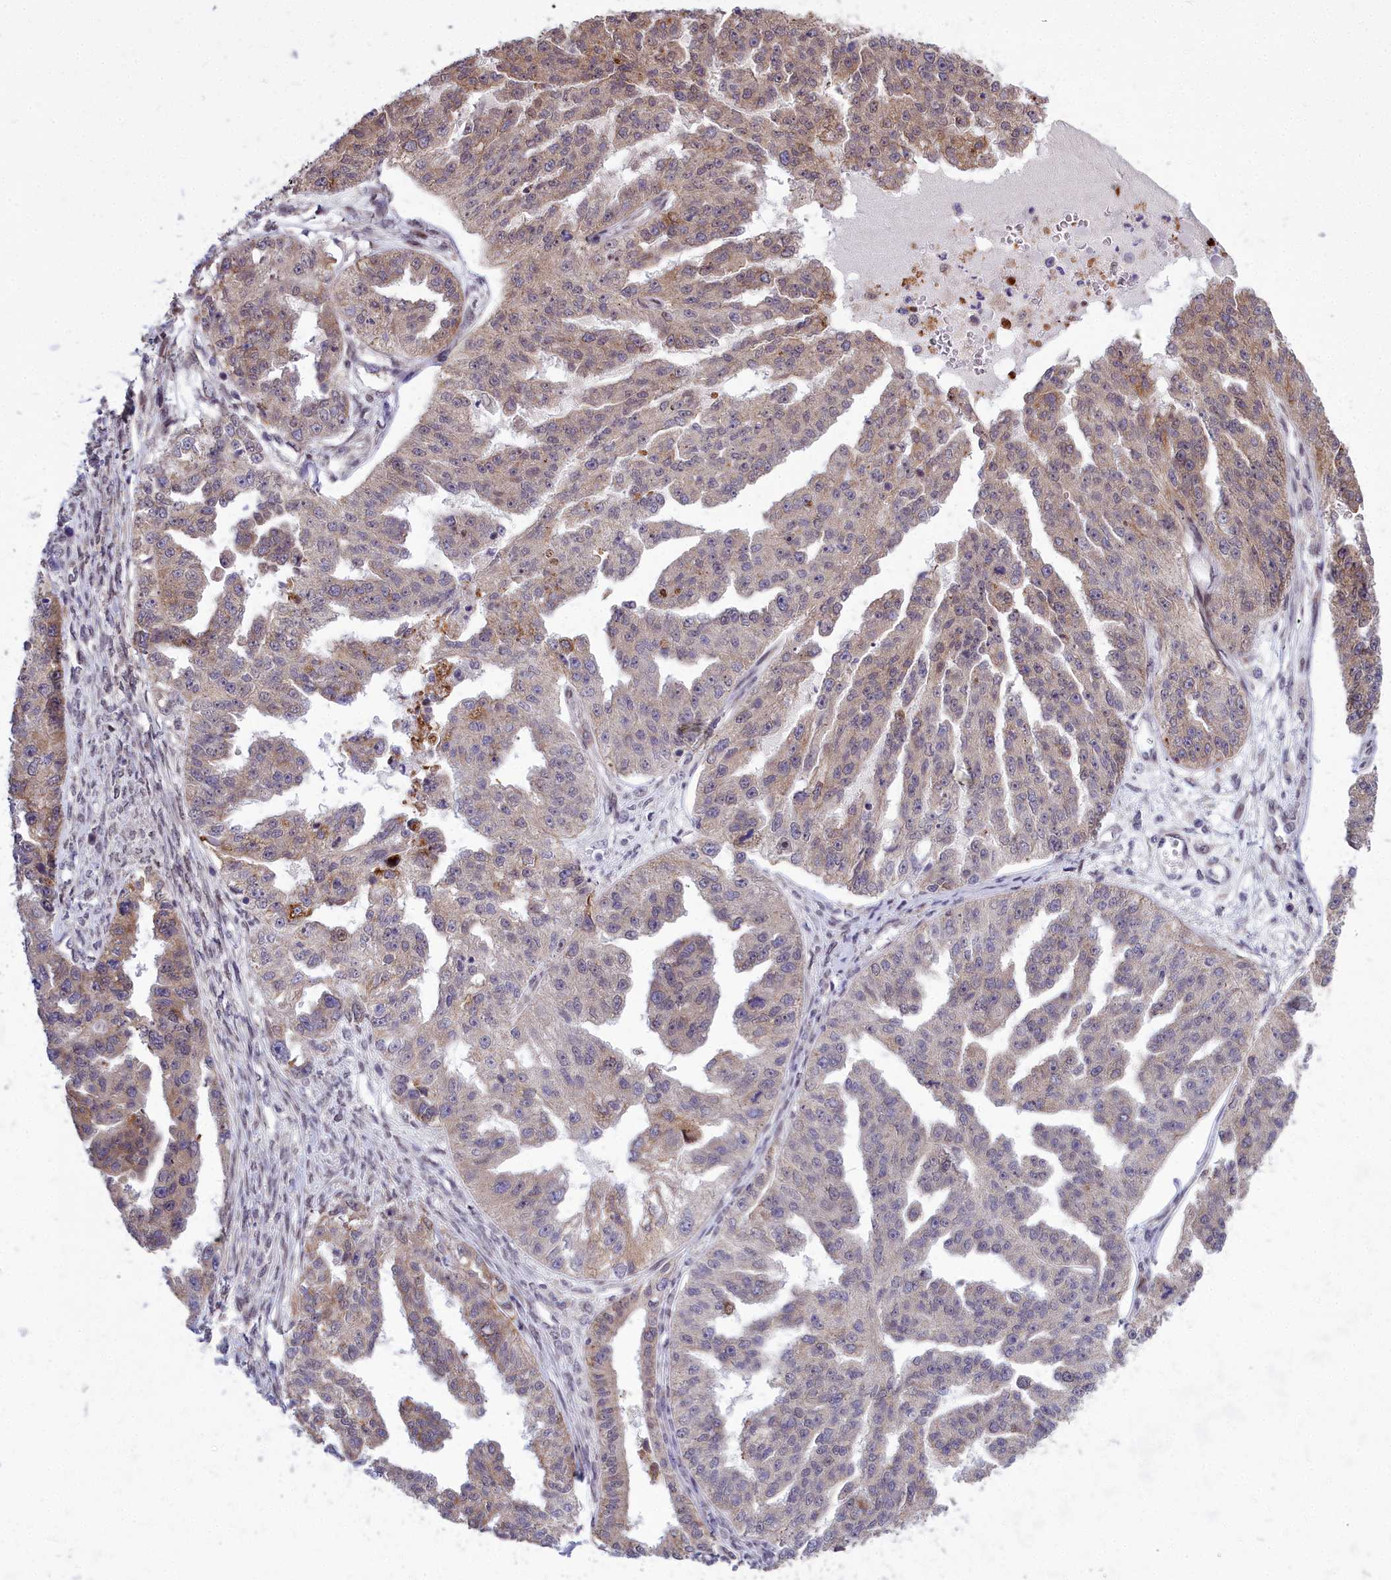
{"staining": {"intensity": "moderate", "quantity": "<25%", "location": "cytoplasmic/membranous"}, "tissue": "ovarian cancer", "cell_type": "Tumor cells", "image_type": "cancer", "snomed": [{"axis": "morphology", "description": "Cystadenocarcinoma, serous, NOS"}, {"axis": "topography", "description": "Ovary"}], "caption": "Ovarian serous cystadenocarcinoma stained with immunohistochemistry (IHC) demonstrates moderate cytoplasmic/membranous positivity in approximately <25% of tumor cells.", "gene": "ABCB8", "patient": {"sex": "female", "age": 58}}